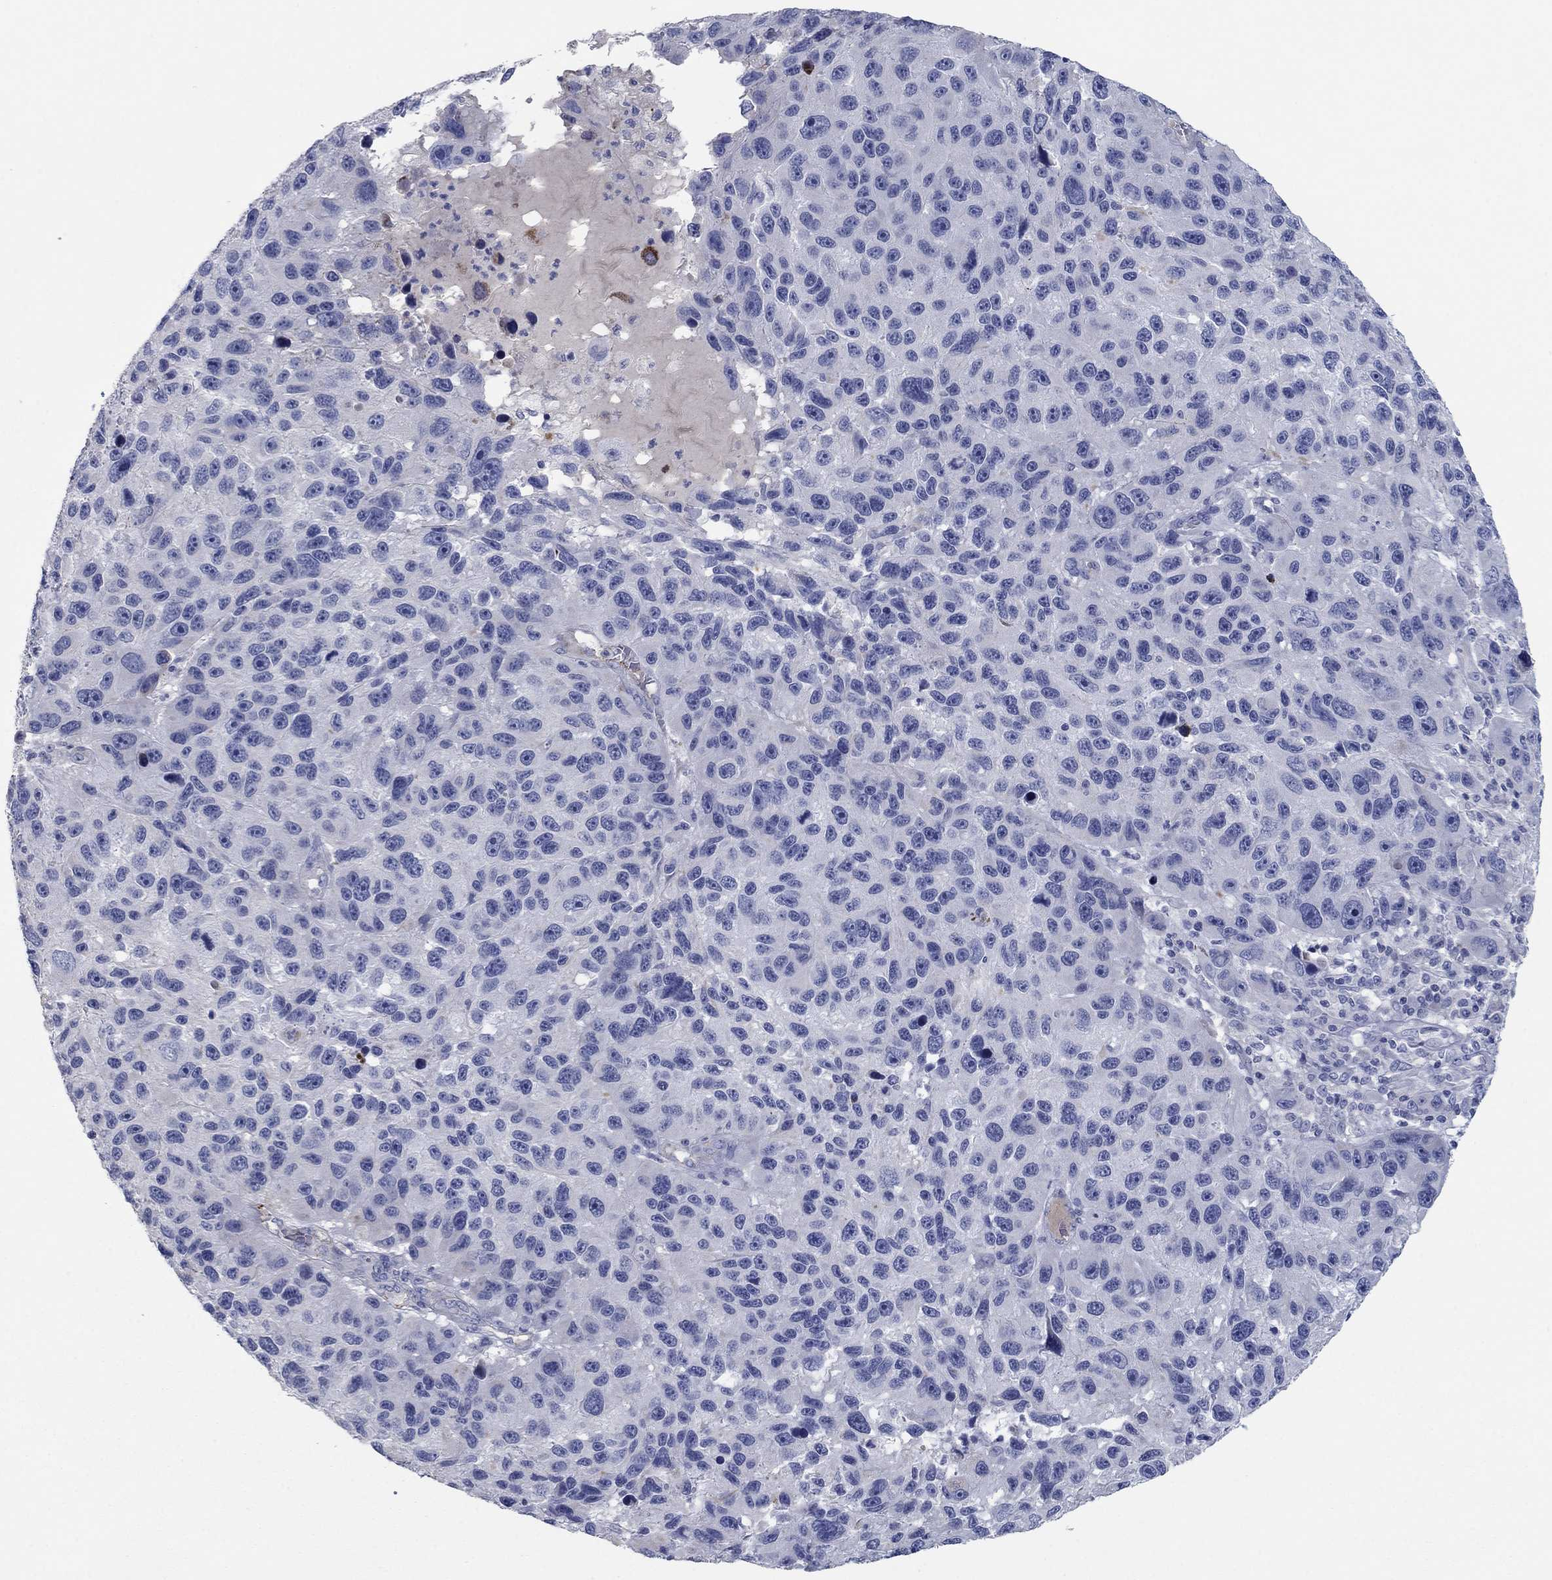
{"staining": {"intensity": "negative", "quantity": "none", "location": "none"}, "tissue": "melanoma", "cell_type": "Tumor cells", "image_type": "cancer", "snomed": [{"axis": "morphology", "description": "Malignant melanoma, NOS"}, {"axis": "topography", "description": "Skin"}], "caption": "There is no significant staining in tumor cells of malignant melanoma.", "gene": "APOC3", "patient": {"sex": "male", "age": 53}}